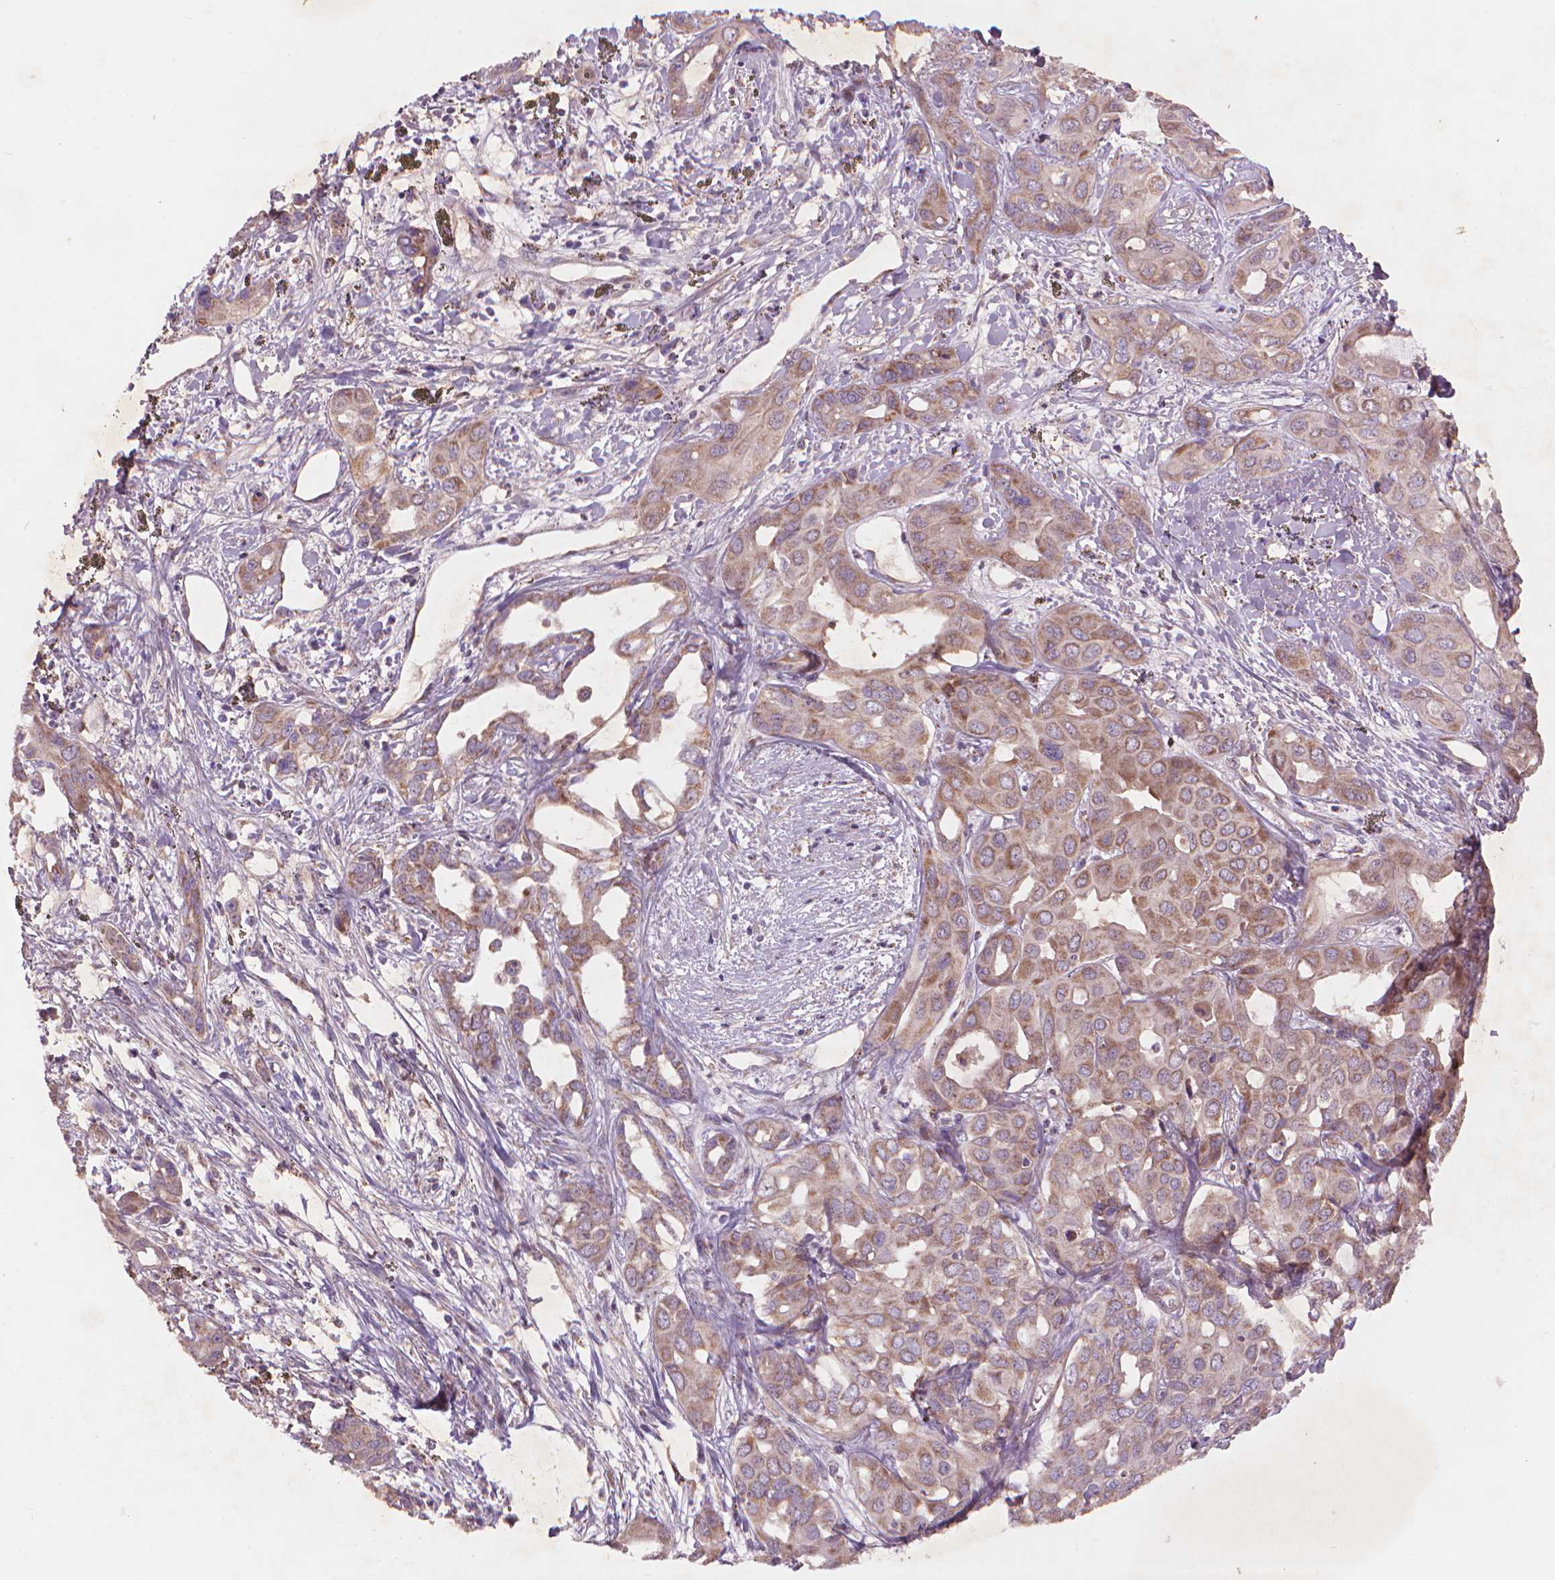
{"staining": {"intensity": "weak", "quantity": ">75%", "location": "cytoplasmic/membranous"}, "tissue": "liver cancer", "cell_type": "Tumor cells", "image_type": "cancer", "snomed": [{"axis": "morphology", "description": "Cholangiocarcinoma"}, {"axis": "topography", "description": "Liver"}], "caption": "Protein staining exhibits weak cytoplasmic/membranous expression in about >75% of tumor cells in liver cancer (cholangiocarcinoma).", "gene": "NLRX1", "patient": {"sex": "female", "age": 60}}